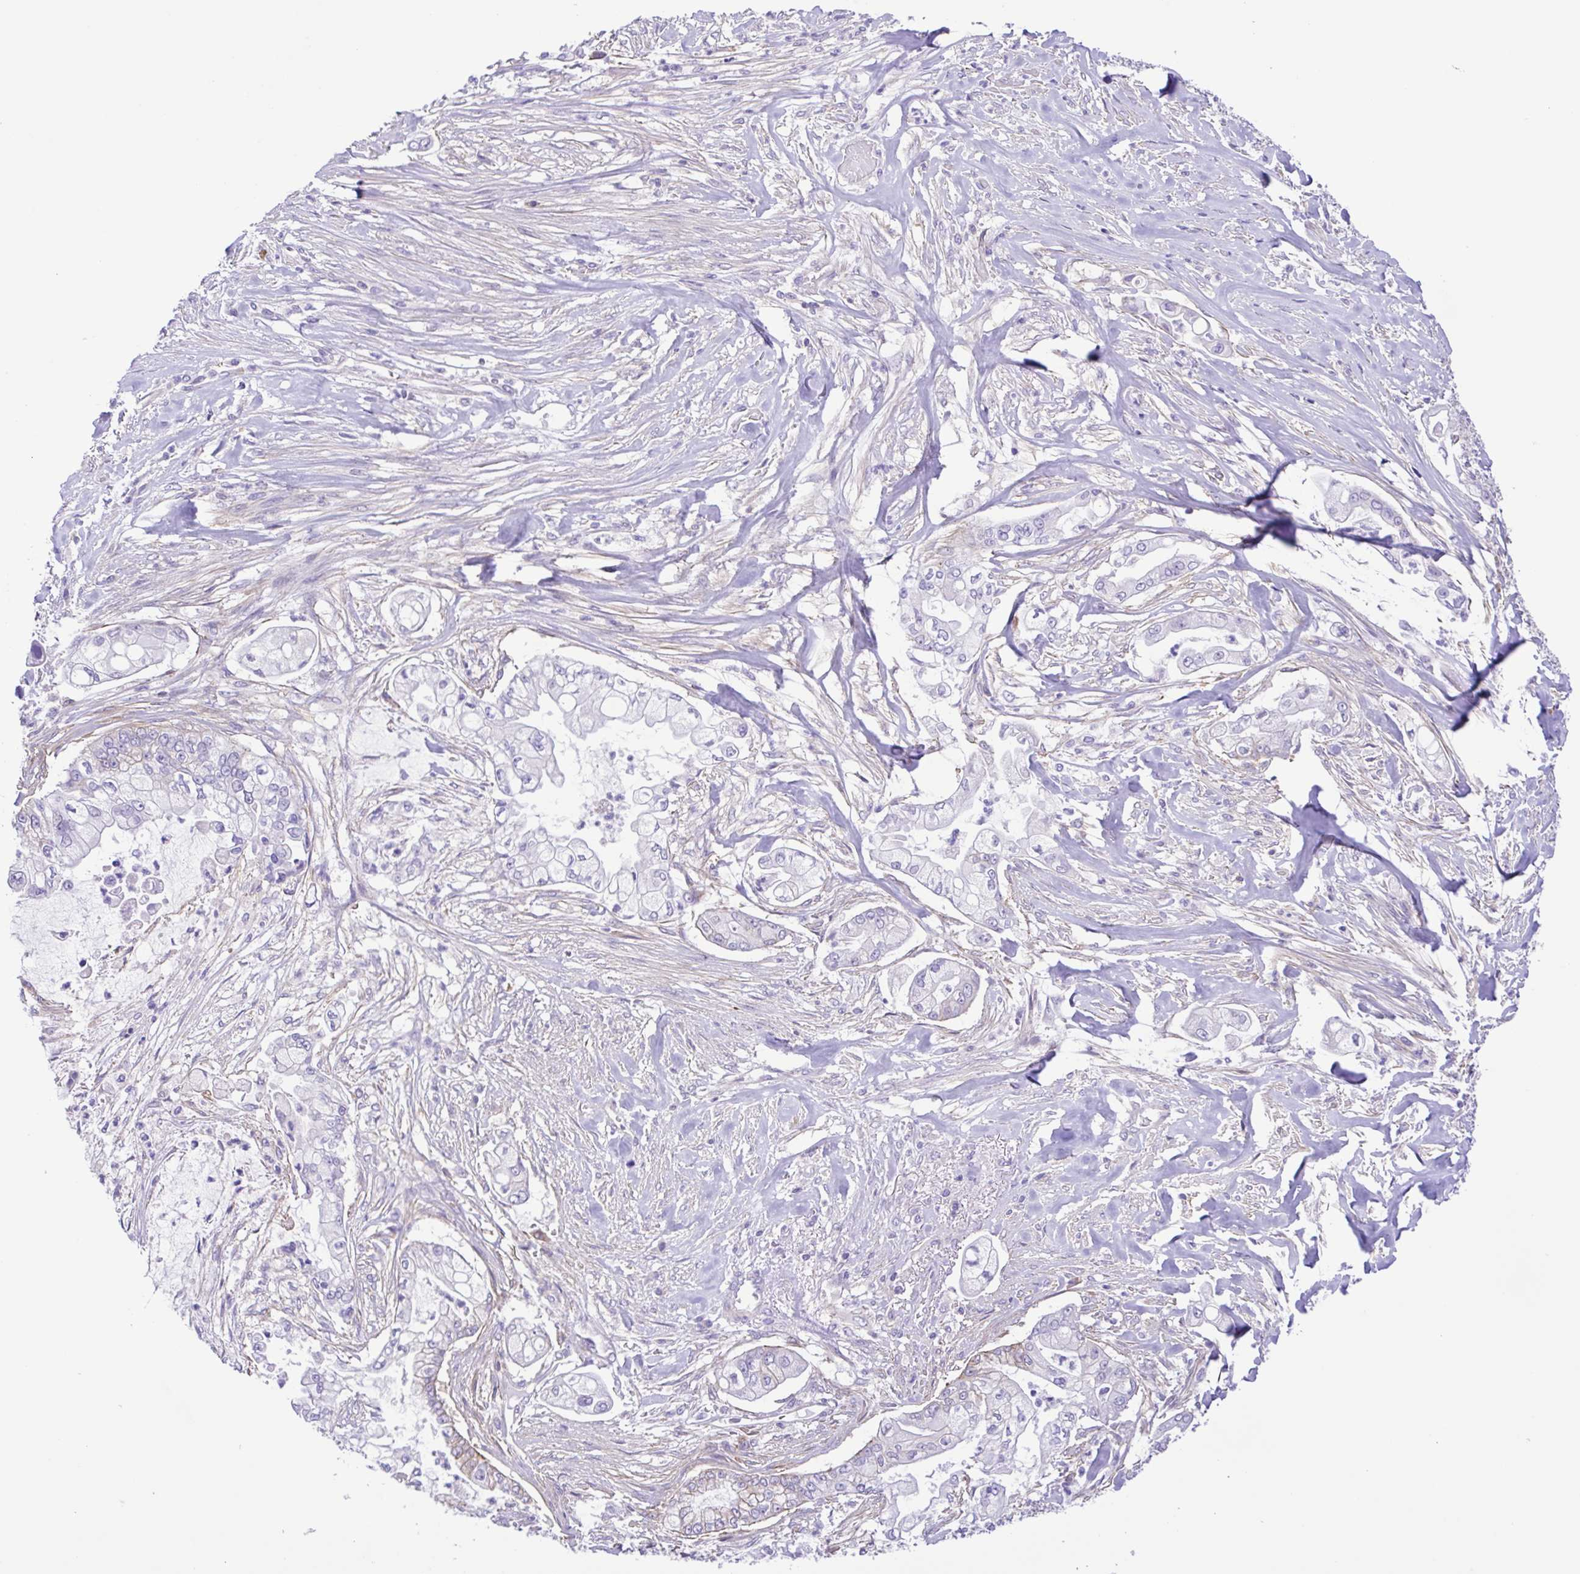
{"staining": {"intensity": "negative", "quantity": "none", "location": "none"}, "tissue": "pancreatic cancer", "cell_type": "Tumor cells", "image_type": "cancer", "snomed": [{"axis": "morphology", "description": "Adenocarcinoma, NOS"}, {"axis": "topography", "description": "Pancreas"}], "caption": "Tumor cells are negative for brown protein staining in adenocarcinoma (pancreatic).", "gene": "ISM2", "patient": {"sex": "female", "age": 69}}